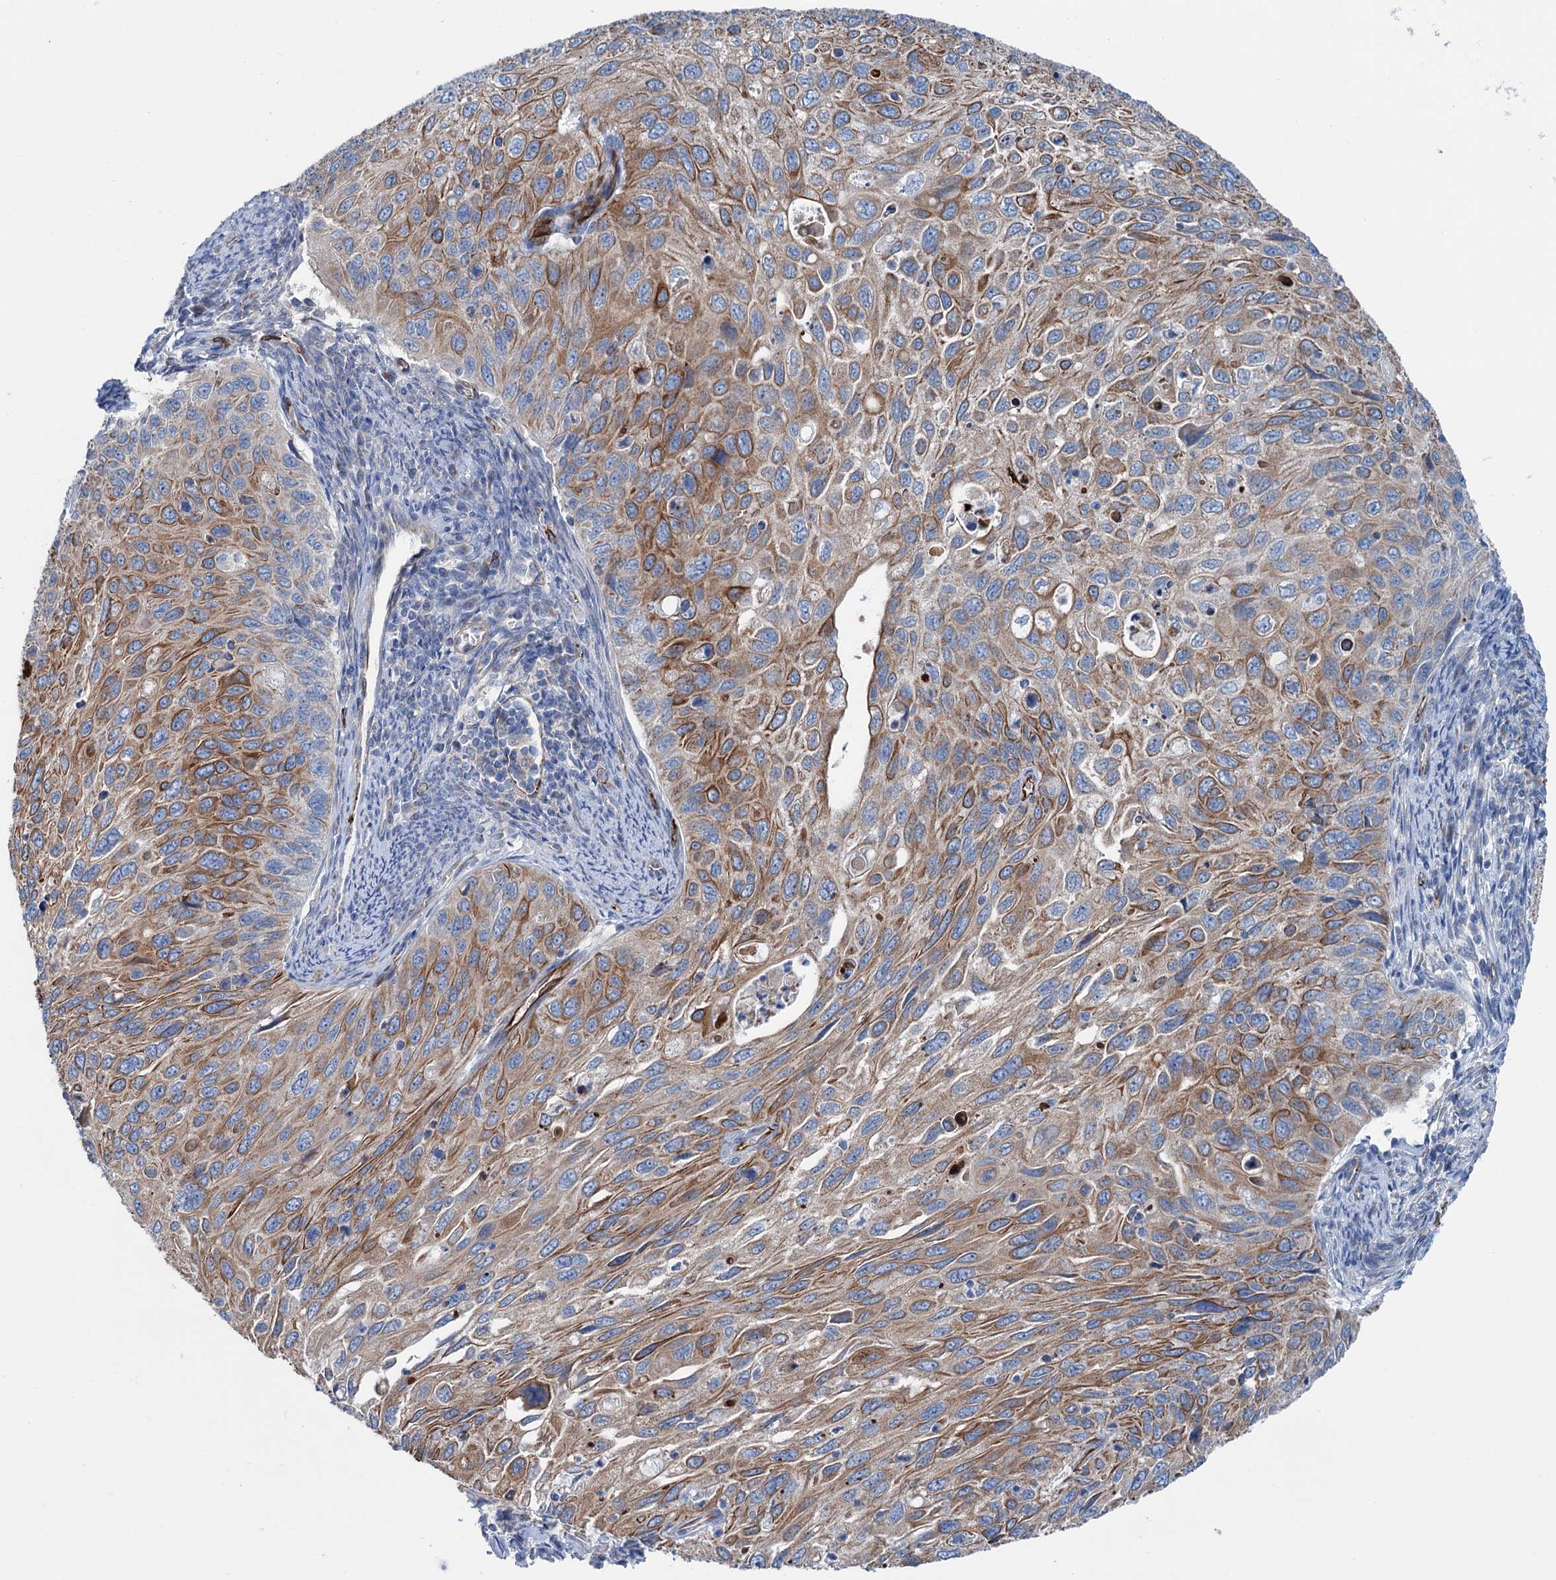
{"staining": {"intensity": "moderate", "quantity": "25%-75%", "location": "cytoplasmic/membranous"}, "tissue": "cervical cancer", "cell_type": "Tumor cells", "image_type": "cancer", "snomed": [{"axis": "morphology", "description": "Squamous cell carcinoma, NOS"}, {"axis": "topography", "description": "Cervix"}], "caption": "Brown immunohistochemical staining in cervical cancer (squamous cell carcinoma) shows moderate cytoplasmic/membranous expression in about 25%-75% of tumor cells.", "gene": "CALCOCO1", "patient": {"sex": "female", "age": 70}}